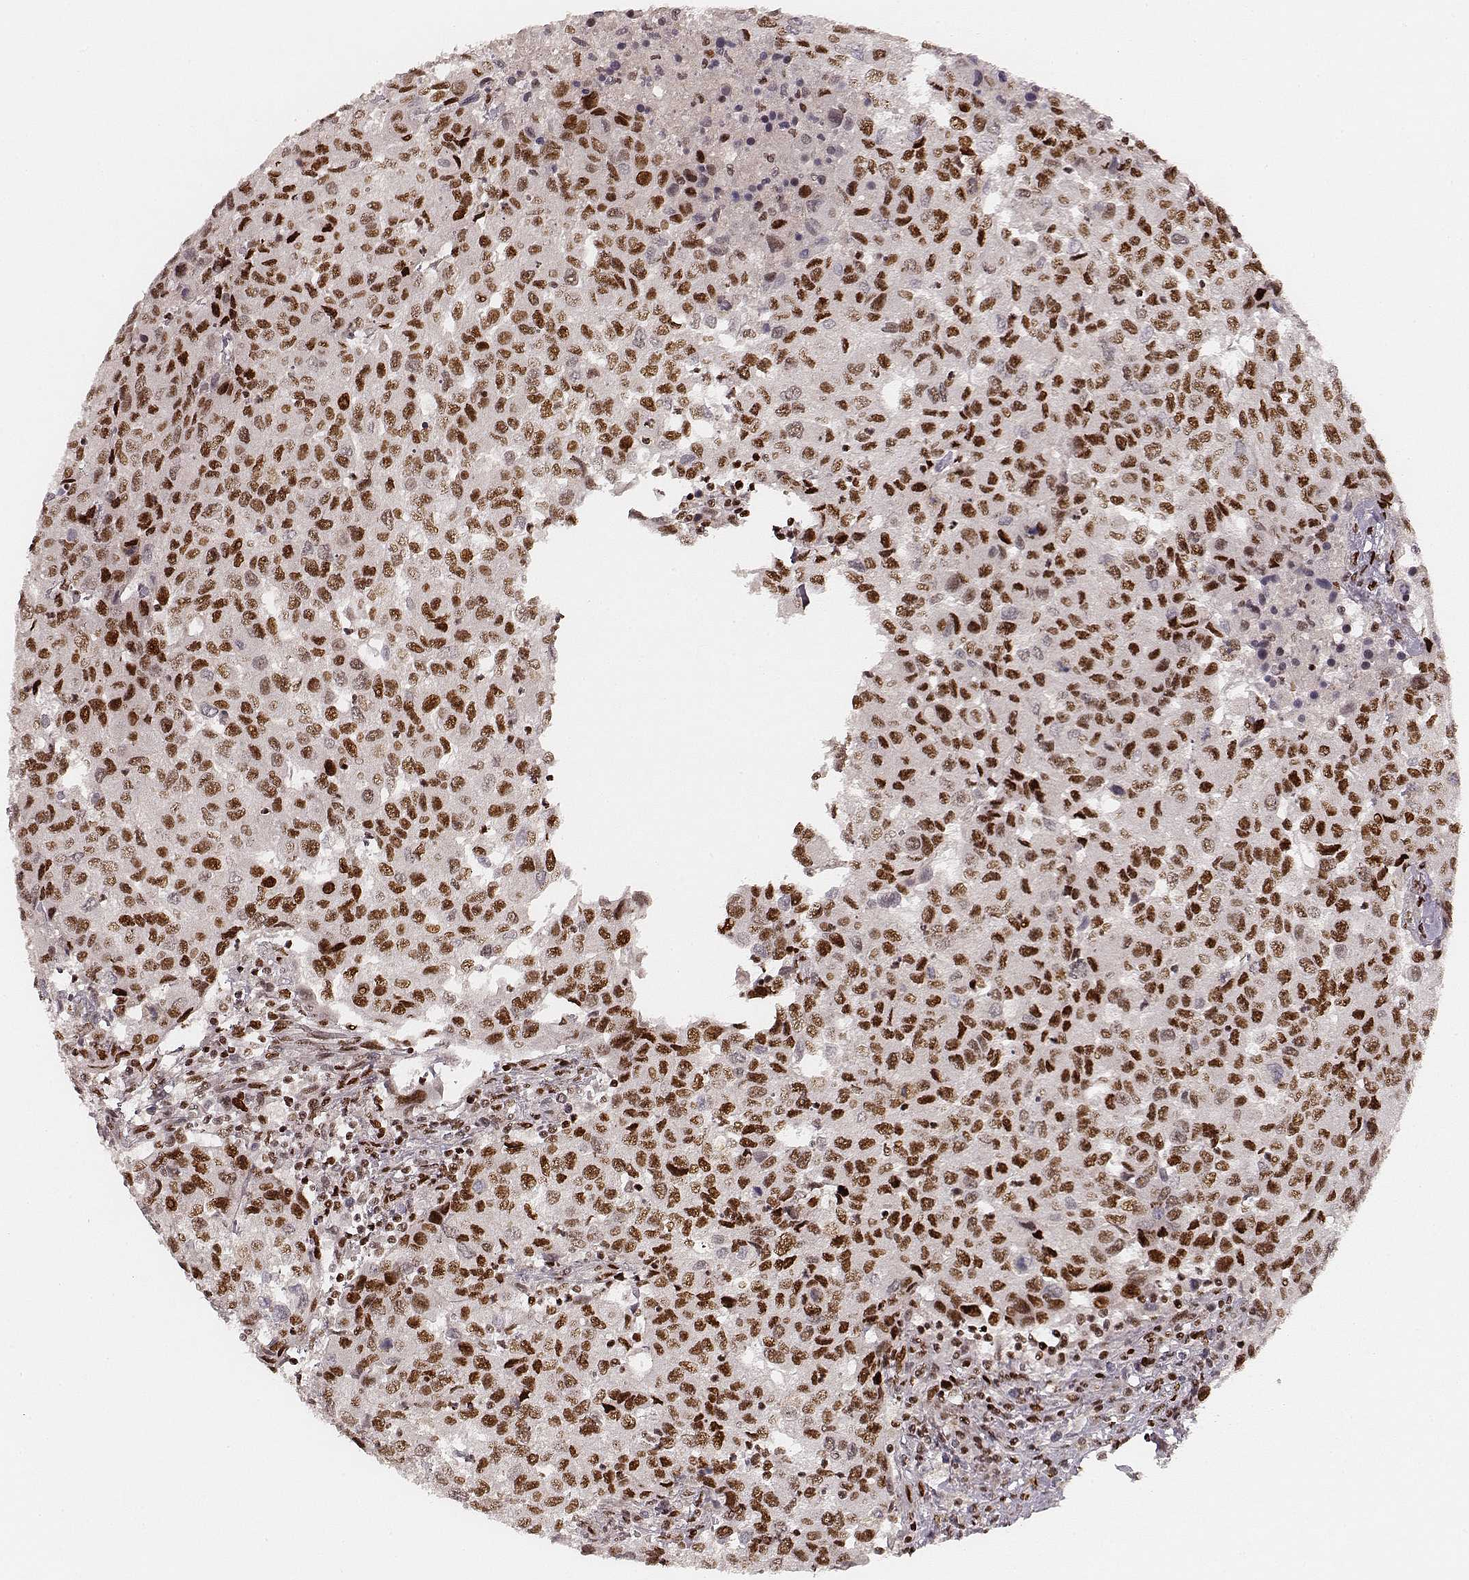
{"staining": {"intensity": "moderate", "quantity": ">75%", "location": "nuclear"}, "tissue": "urothelial cancer", "cell_type": "Tumor cells", "image_type": "cancer", "snomed": [{"axis": "morphology", "description": "Urothelial carcinoma, High grade"}, {"axis": "topography", "description": "Urinary bladder"}], "caption": "Urothelial cancer stained for a protein demonstrates moderate nuclear positivity in tumor cells.", "gene": "HNRNPC", "patient": {"sex": "female", "age": 78}}